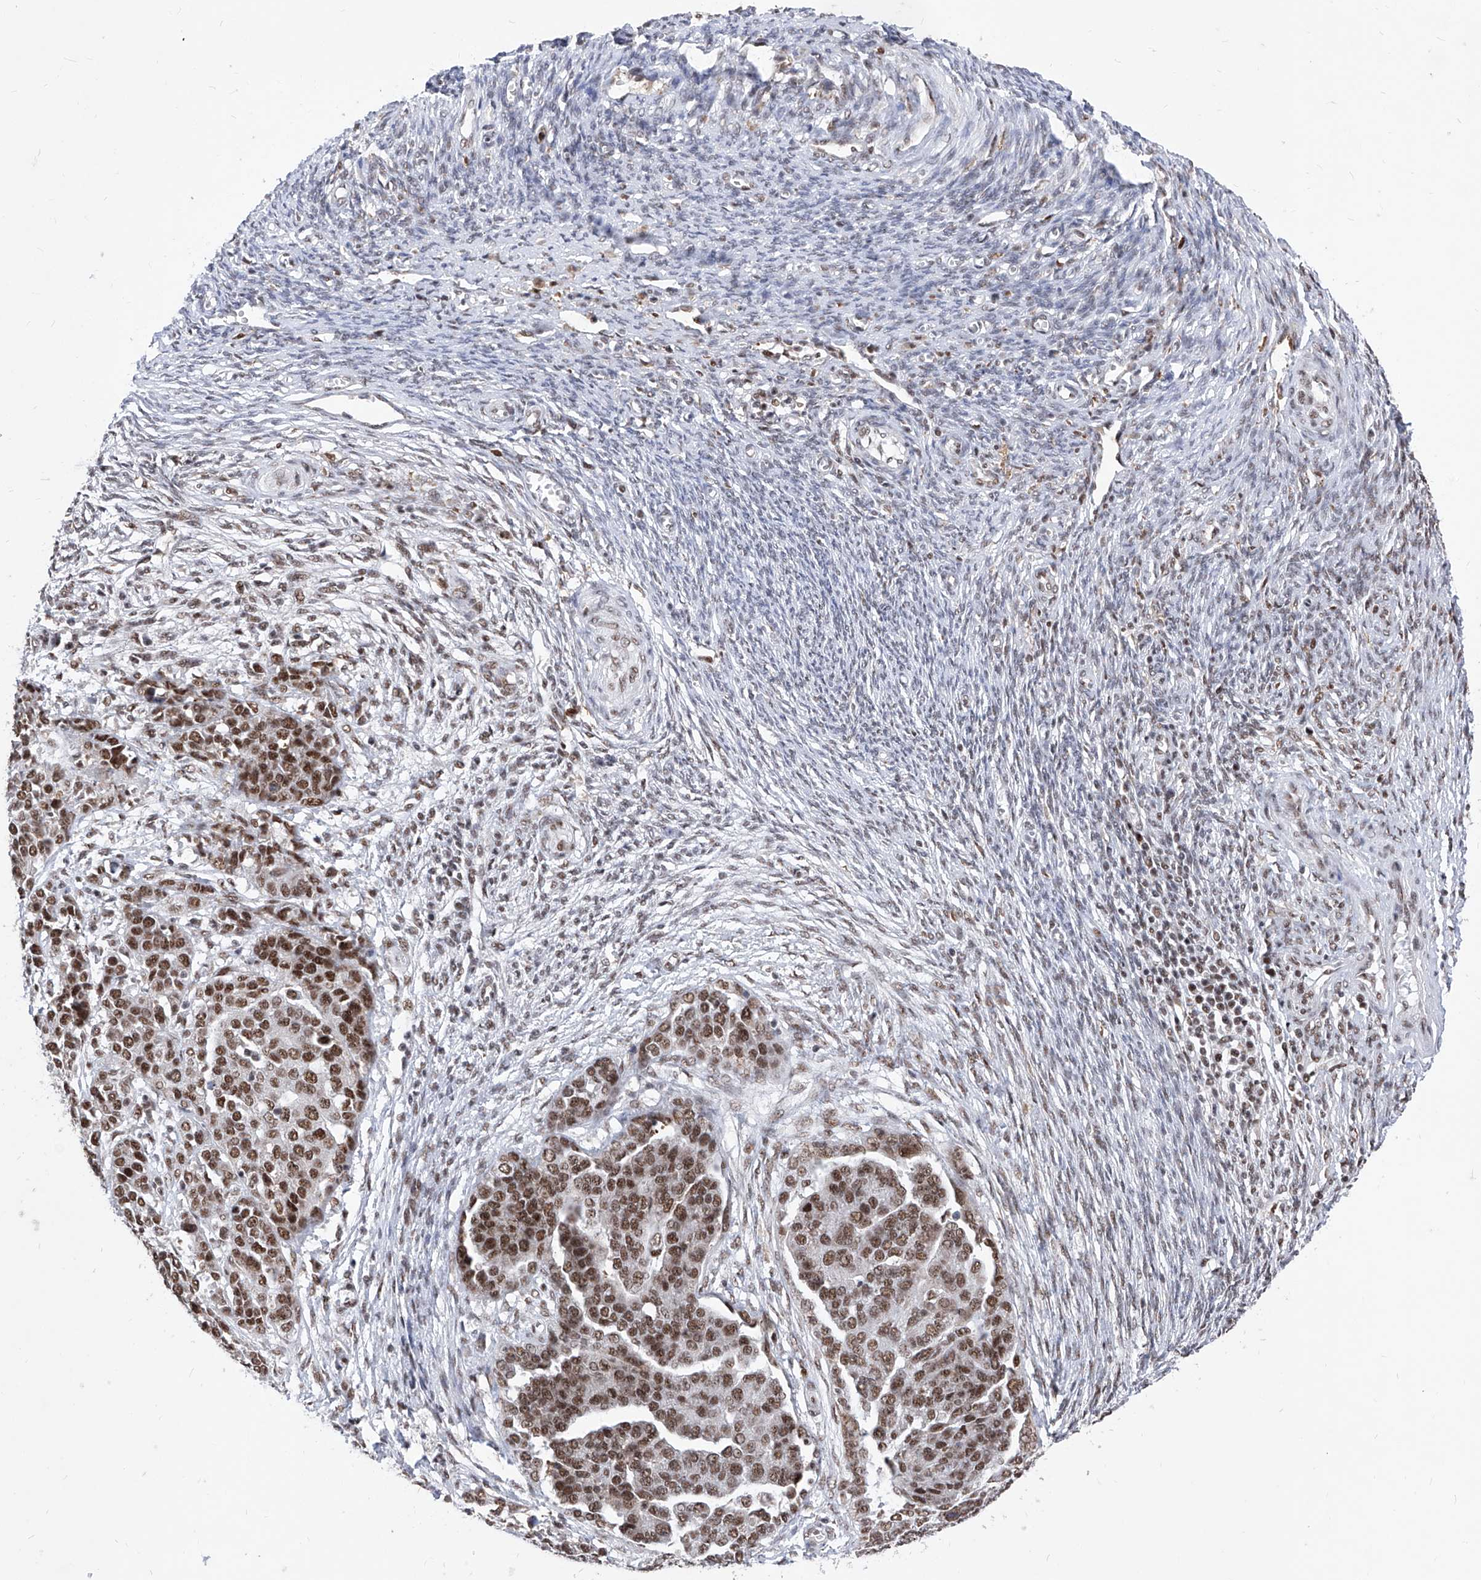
{"staining": {"intensity": "moderate", "quantity": ">75%", "location": "nuclear"}, "tissue": "ovarian cancer", "cell_type": "Tumor cells", "image_type": "cancer", "snomed": [{"axis": "morphology", "description": "Cystadenocarcinoma, serous, NOS"}, {"axis": "topography", "description": "Ovary"}], "caption": "Brown immunohistochemical staining in human ovarian cancer (serous cystadenocarcinoma) exhibits moderate nuclear positivity in about >75% of tumor cells. (DAB (3,3'-diaminobenzidine) = brown stain, brightfield microscopy at high magnification).", "gene": "PHF5A", "patient": {"sex": "female", "age": 44}}